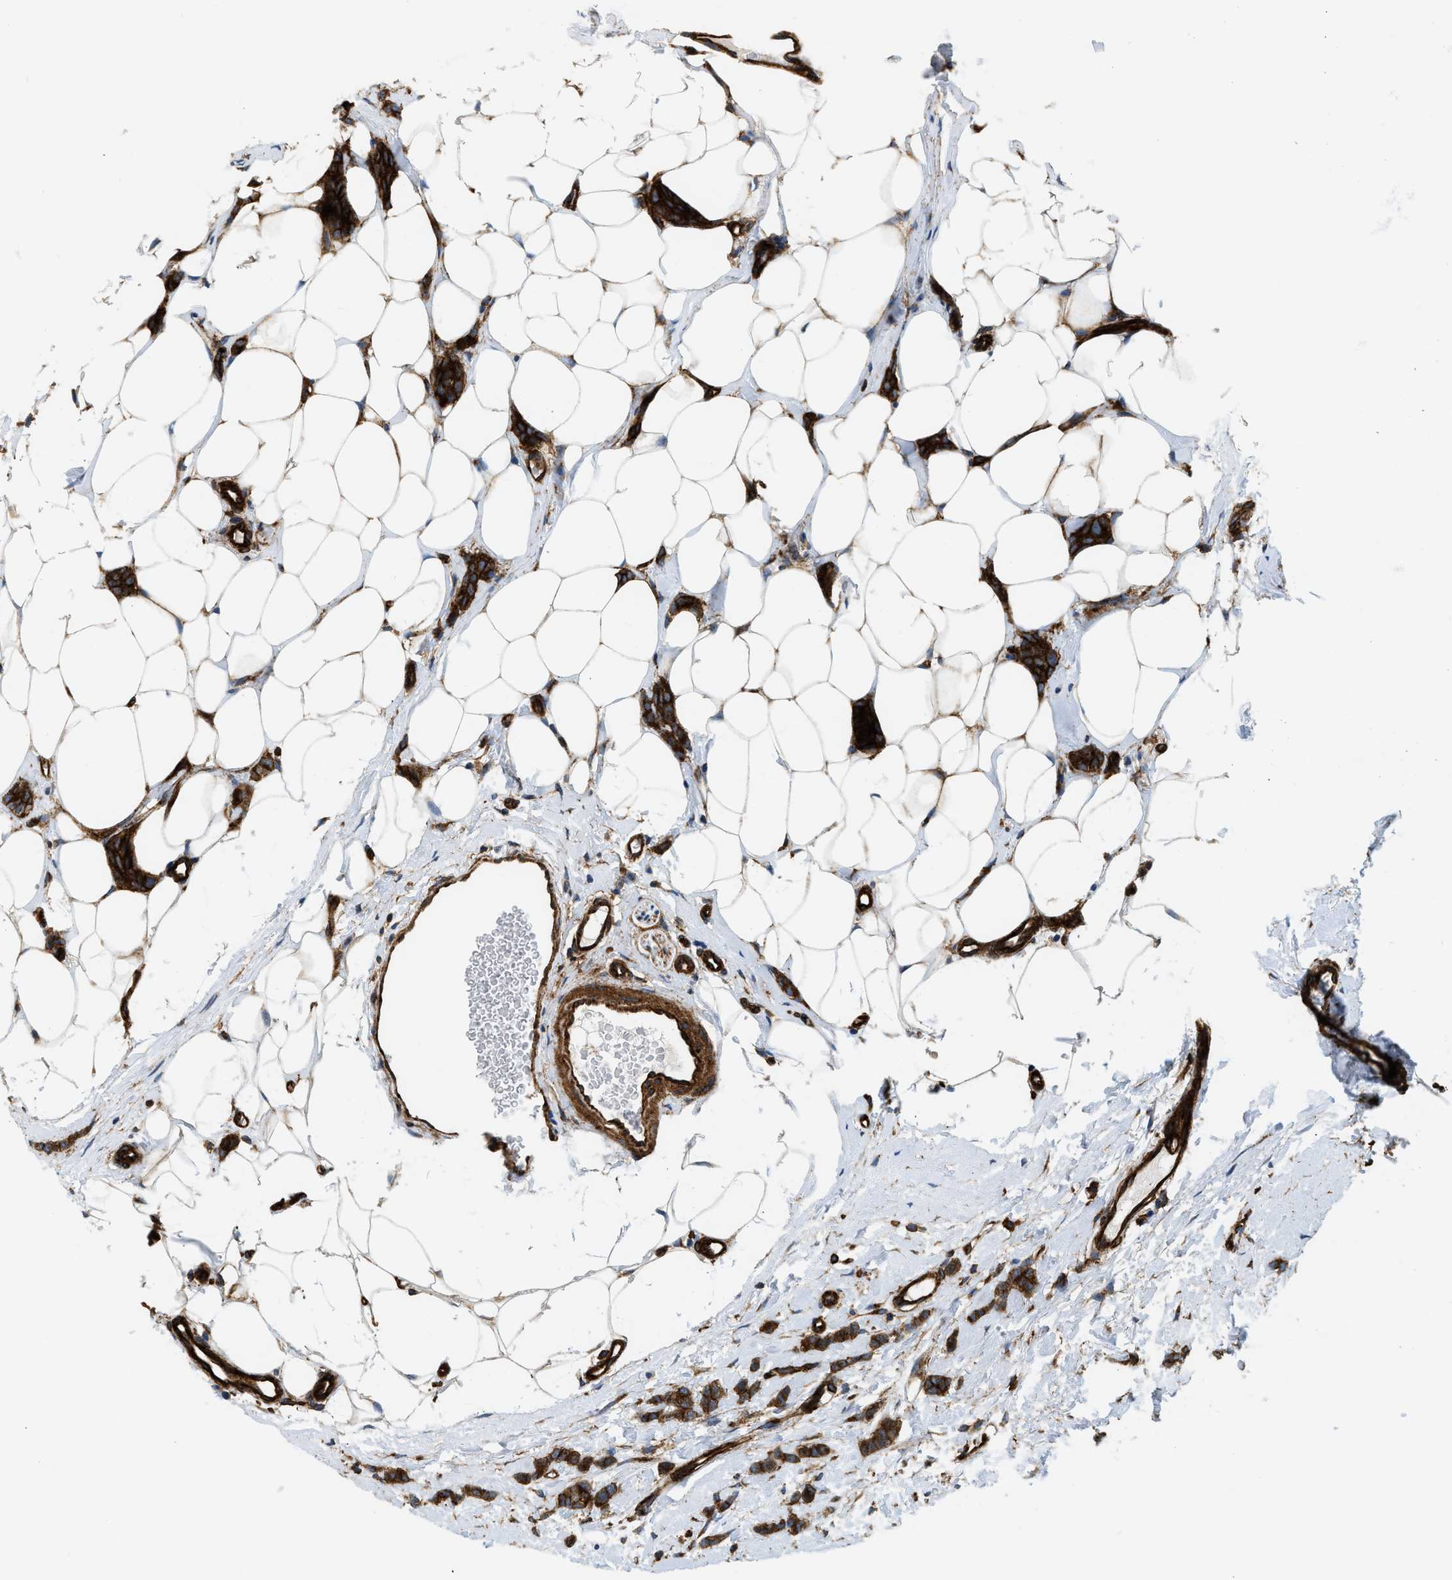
{"staining": {"intensity": "strong", "quantity": ">75%", "location": "cytoplasmic/membranous"}, "tissue": "breast cancer", "cell_type": "Tumor cells", "image_type": "cancer", "snomed": [{"axis": "morphology", "description": "Lobular carcinoma"}, {"axis": "topography", "description": "Skin"}, {"axis": "topography", "description": "Breast"}], "caption": "High-magnification brightfield microscopy of breast lobular carcinoma stained with DAB (3,3'-diaminobenzidine) (brown) and counterstained with hematoxylin (blue). tumor cells exhibit strong cytoplasmic/membranous staining is seen in about>75% of cells.", "gene": "HIP1", "patient": {"sex": "female", "age": 46}}